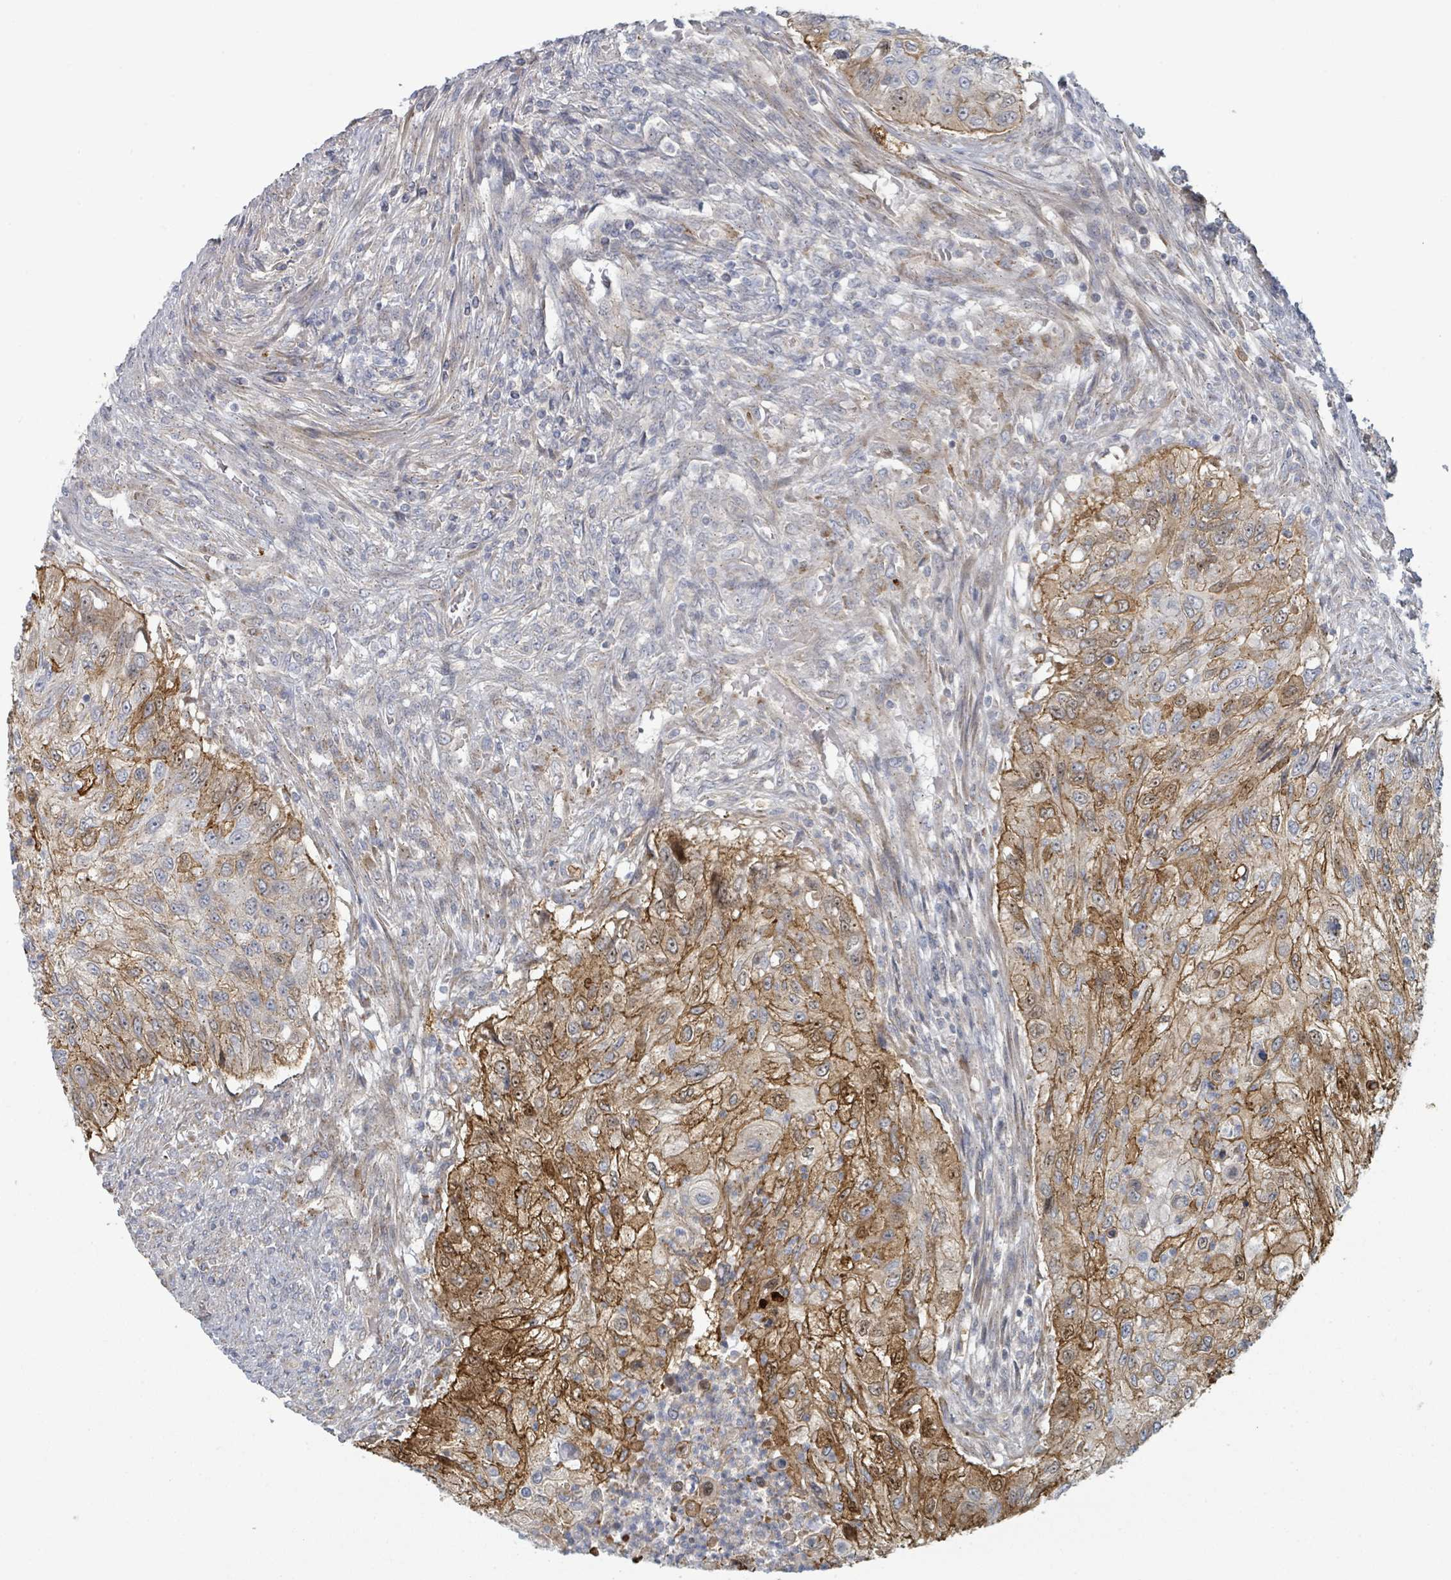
{"staining": {"intensity": "moderate", "quantity": ">75%", "location": "cytoplasmic/membranous"}, "tissue": "urothelial cancer", "cell_type": "Tumor cells", "image_type": "cancer", "snomed": [{"axis": "morphology", "description": "Urothelial carcinoma, High grade"}, {"axis": "topography", "description": "Urinary bladder"}], "caption": "Protein staining exhibits moderate cytoplasmic/membranous positivity in approximately >75% of tumor cells in urothelial cancer.", "gene": "COL5A3", "patient": {"sex": "female", "age": 60}}